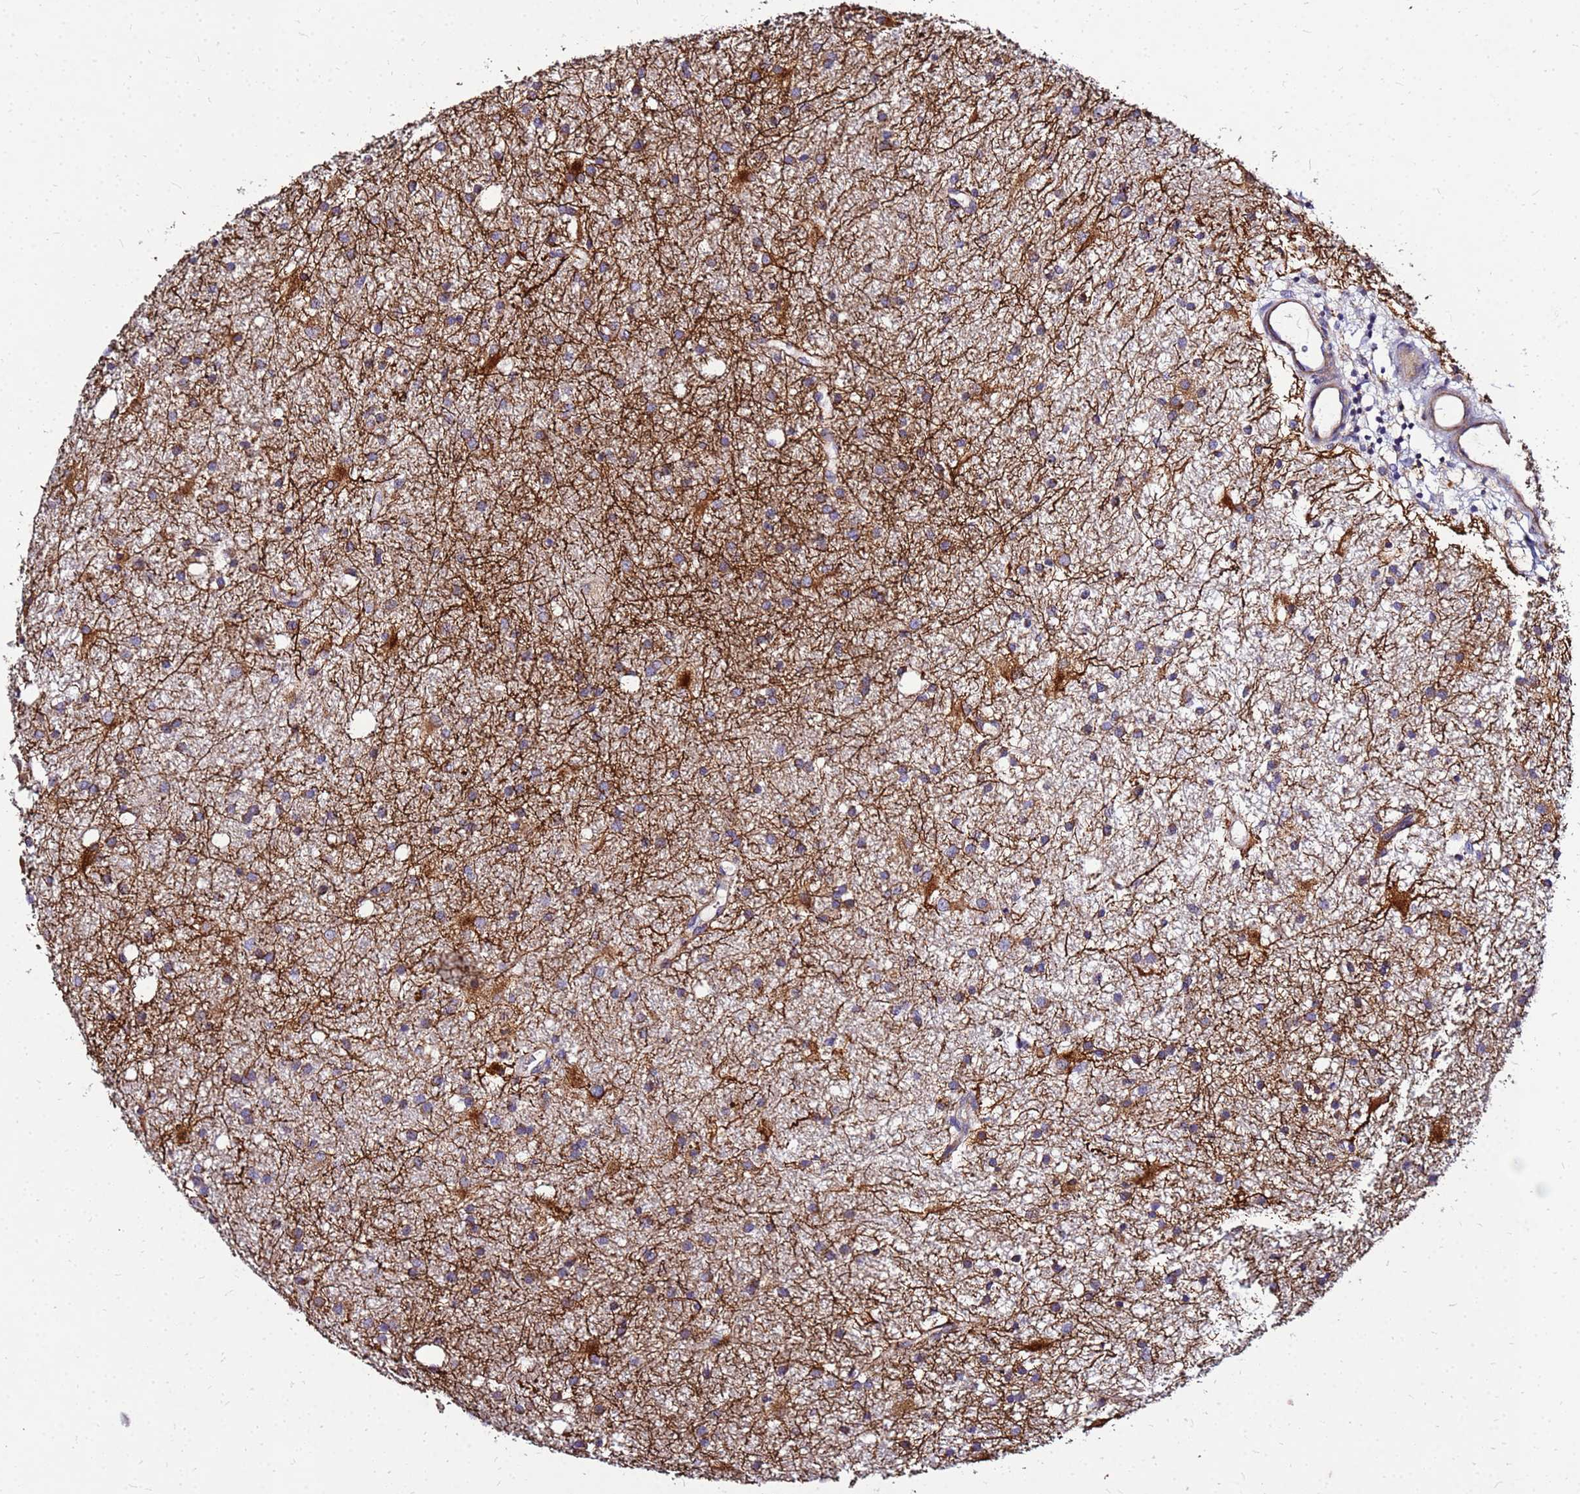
{"staining": {"intensity": "moderate", "quantity": "25%-75%", "location": "cytoplasmic/membranous"}, "tissue": "glioma", "cell_type": "Tumor cells", "image_type": "cancer", "snomed": [{"axis": "morphology", "description": "Glioma, malignant, High grade"}, {"axis": "topography", "description": "Brain"}], "caption": "A medium amount of moderate cytoplasmic/membranous positivity is identified in approximately 25%-75% of tumor cells in glioma tissue.", "gene": "COX14", "patient": {"sex": "male", "age": 77}}